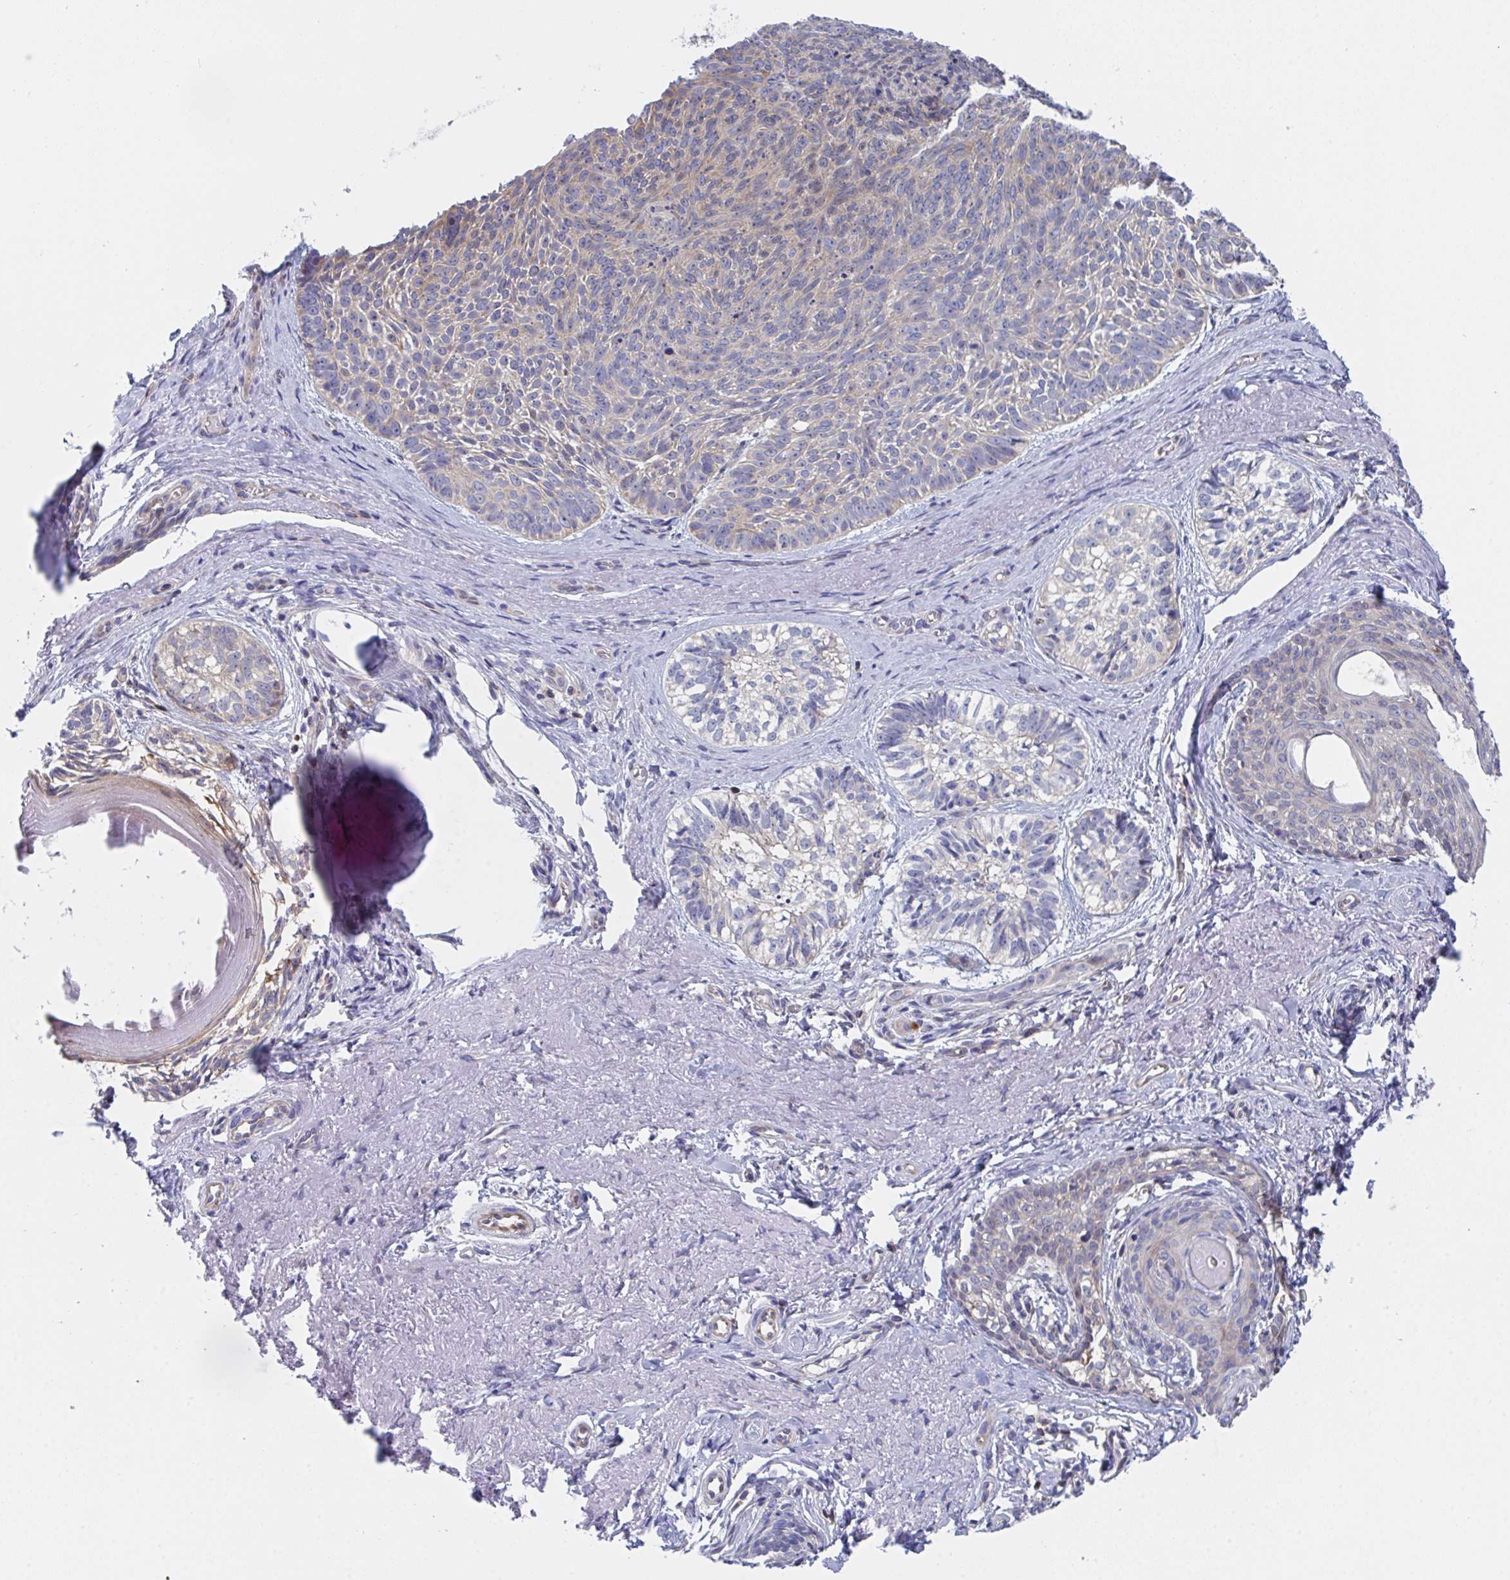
{"staining": {"intensity": "weak", "quantity": "<25%", "location": "cytoplasmic/membranous,nuclear"}, "tissue": "skin cancer", "cell_type": "Tumor cells", "image_type": "cancer", "snomed": [{"axis": "morphology", "description": "Basal cell carcinoma"}, {"axis": "topography", "description": "Skin"}, {"axis": "topography", "description": "Skin of face"}, {"axis": "topography", "description": "Skin of nose"}], "caption": "An immunohistochemistry (IHC) image of skin basal cell carcinoma is shown. There is no staining in tumor cells of skin basal cell carcinoma.", "gene": "P2RX3", "patient": {"sex": "female", "age": 86}}